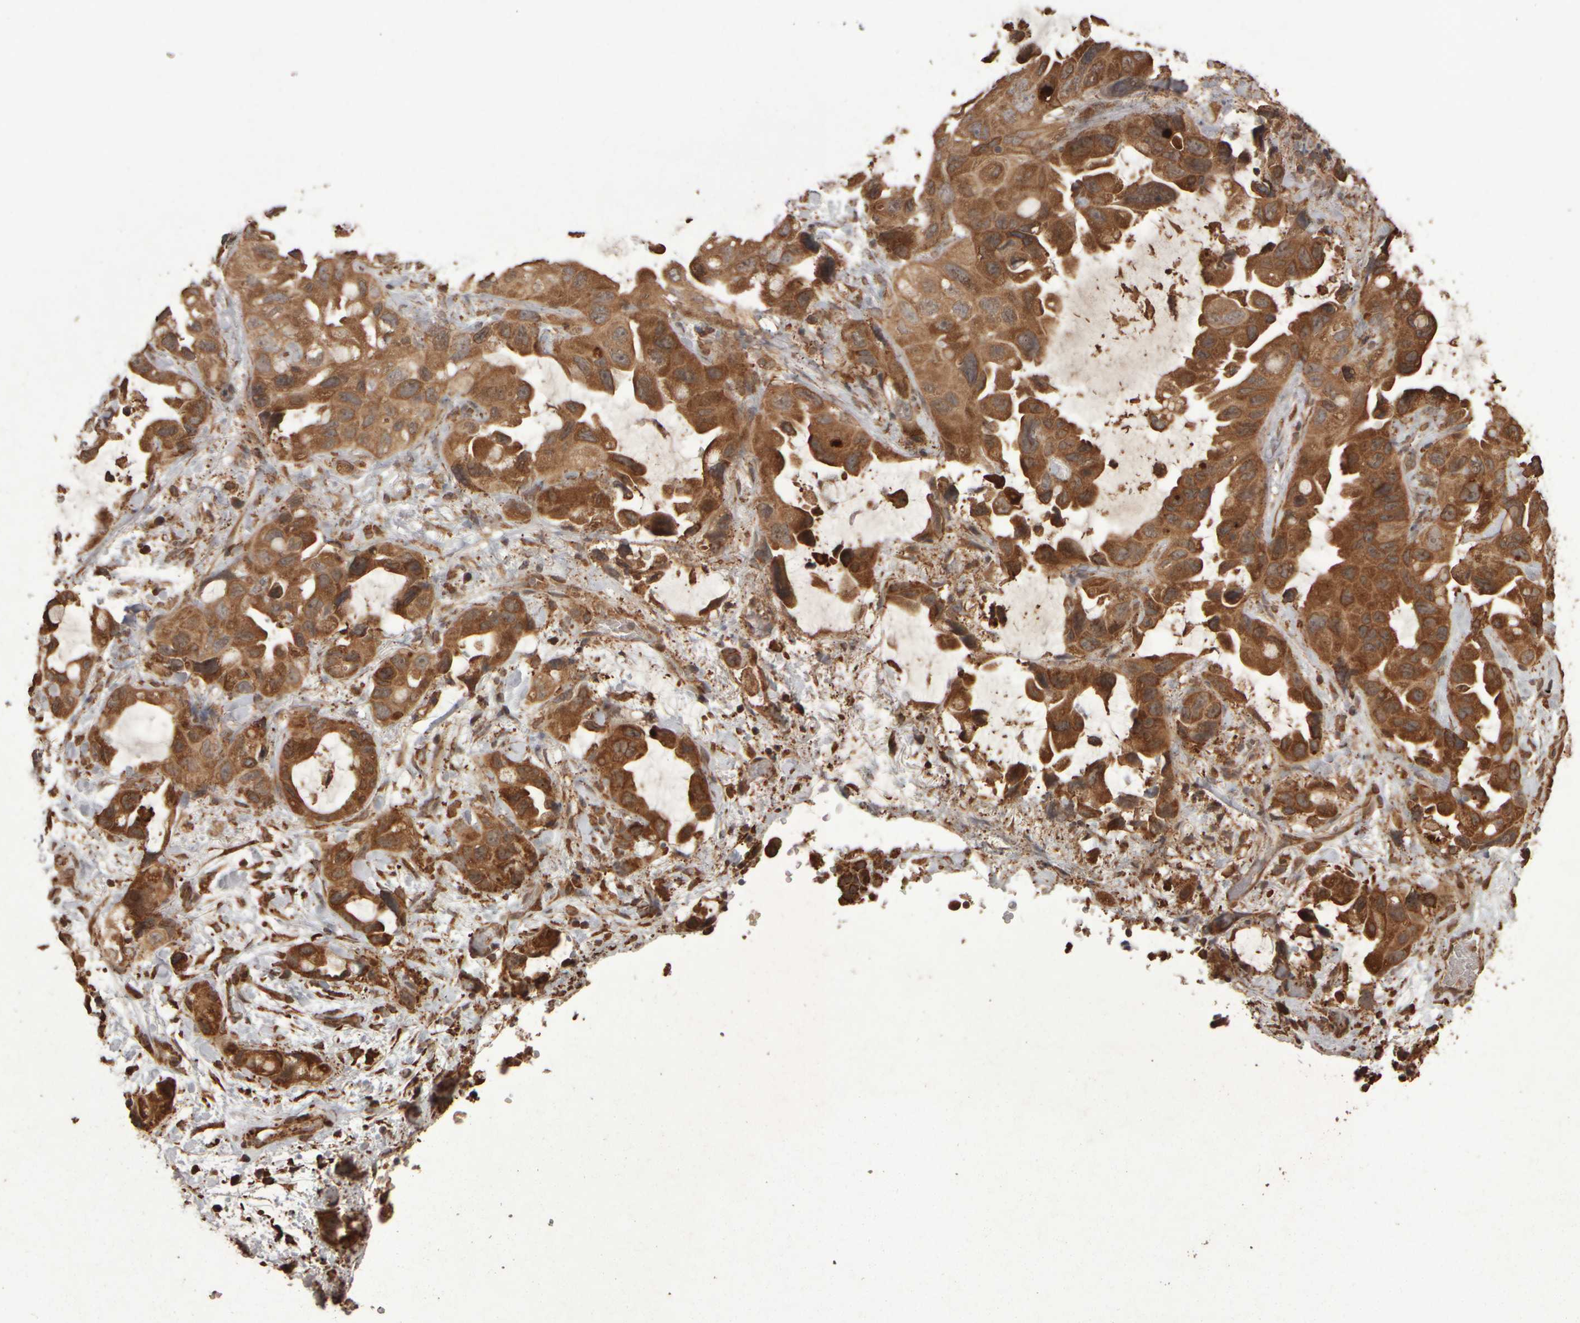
{"staining": {"intensity": "moderate", "quantity": ">75%", "location": "cytoplasmic/membranous"}, "tissue": "lung cancer", "cell_type": "Tumor cells", "image_type": "cancer", "snomed": [{"axis": "morphology", "description": "Squamous cell carcinoma, NOS"}, {"axis": "topography", "description": "Lung"}], "caption": "Immunohistochemical staining of lung squamous cell carcinoma displays medium levels of moderate cytoplasmic/membranous protein positivity in about >75% of tumor cells.", "gene": "AGBL3", "patient": {"sex": "female", "age": 73}}